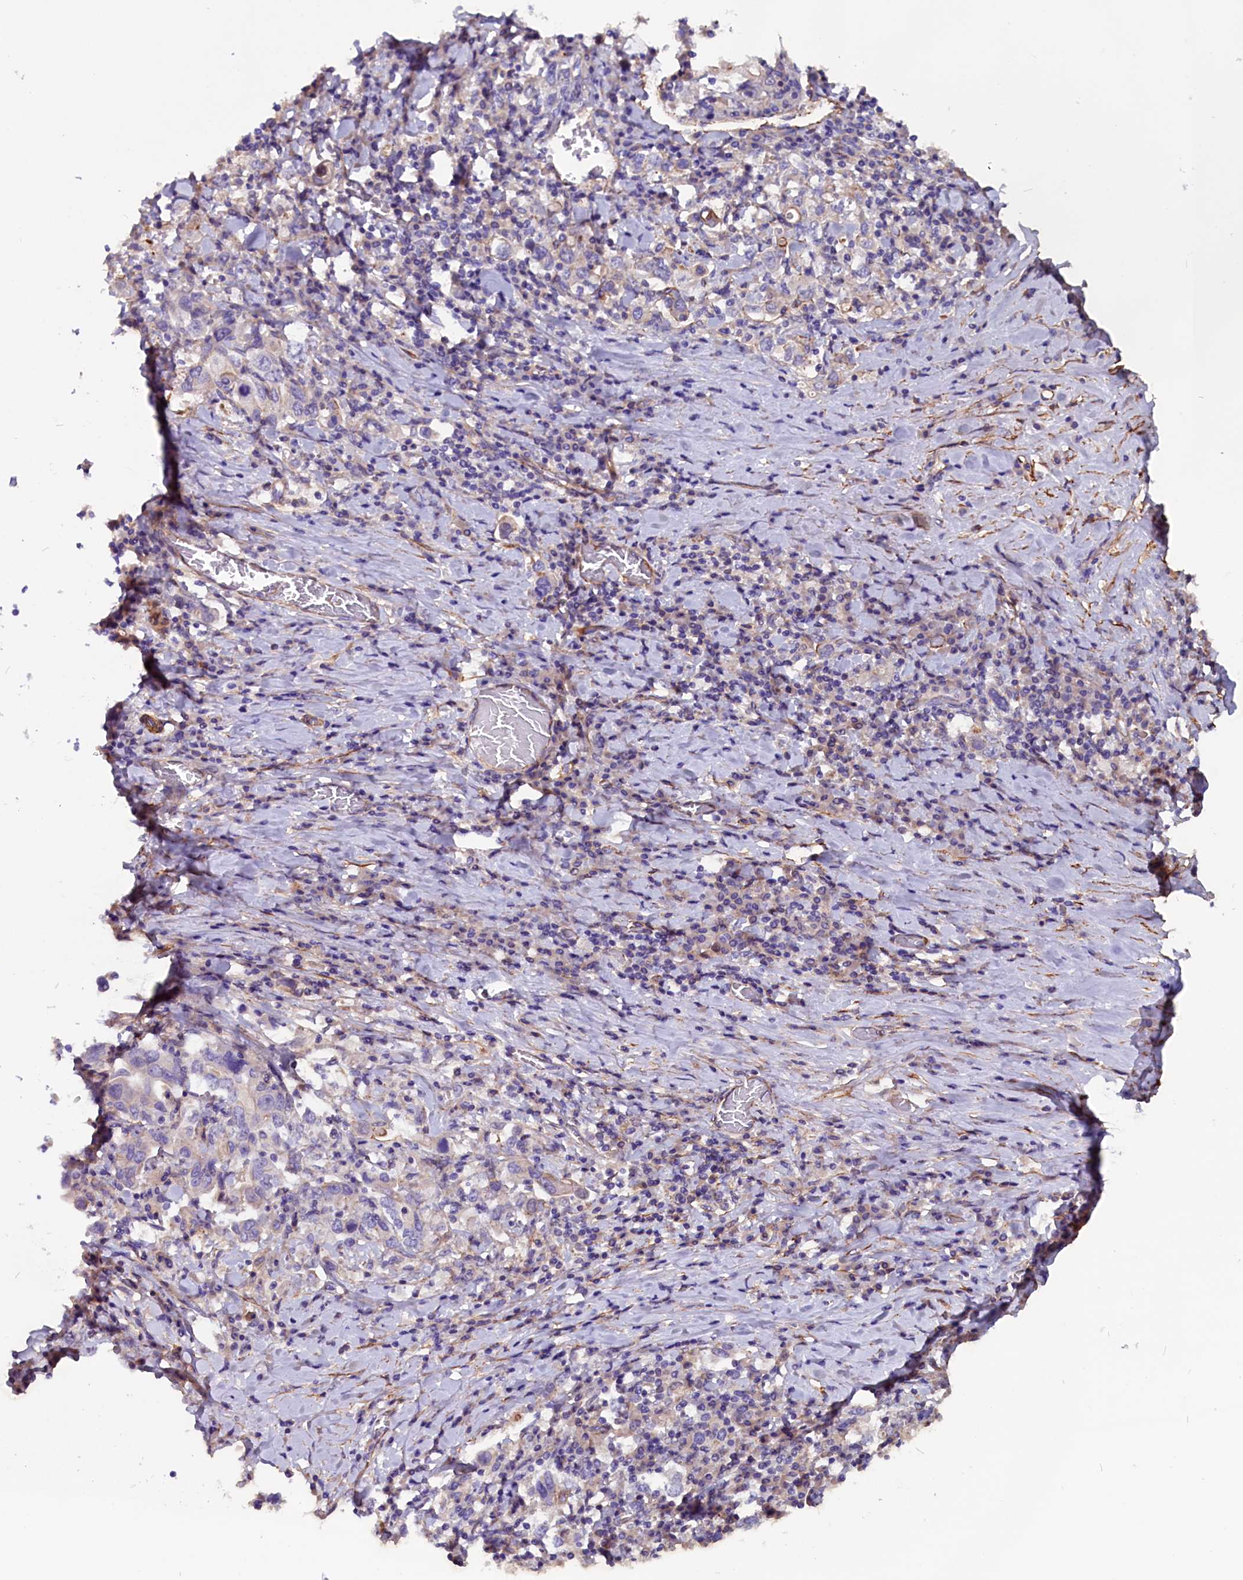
{"staining": {"intensity": "negative", "quantity": "none", "location": "none"}, "tissue": "stomach cancer", "cell_type": "Tumor cells", "image_type": "cancer", "snomed": [{"axis": "morphology", "description": "Adenocarcinoma, NOS"}, {"axis": "topography", "description": "Stomach, upper"}, {"axis": "topography", "description": "Stomach"}], "caption": "There is no significant expression in tumor cells of adenocarcinoma (stomach).", "gene": "ZNF749", "patient": {"sex": "male", "age": 62}}